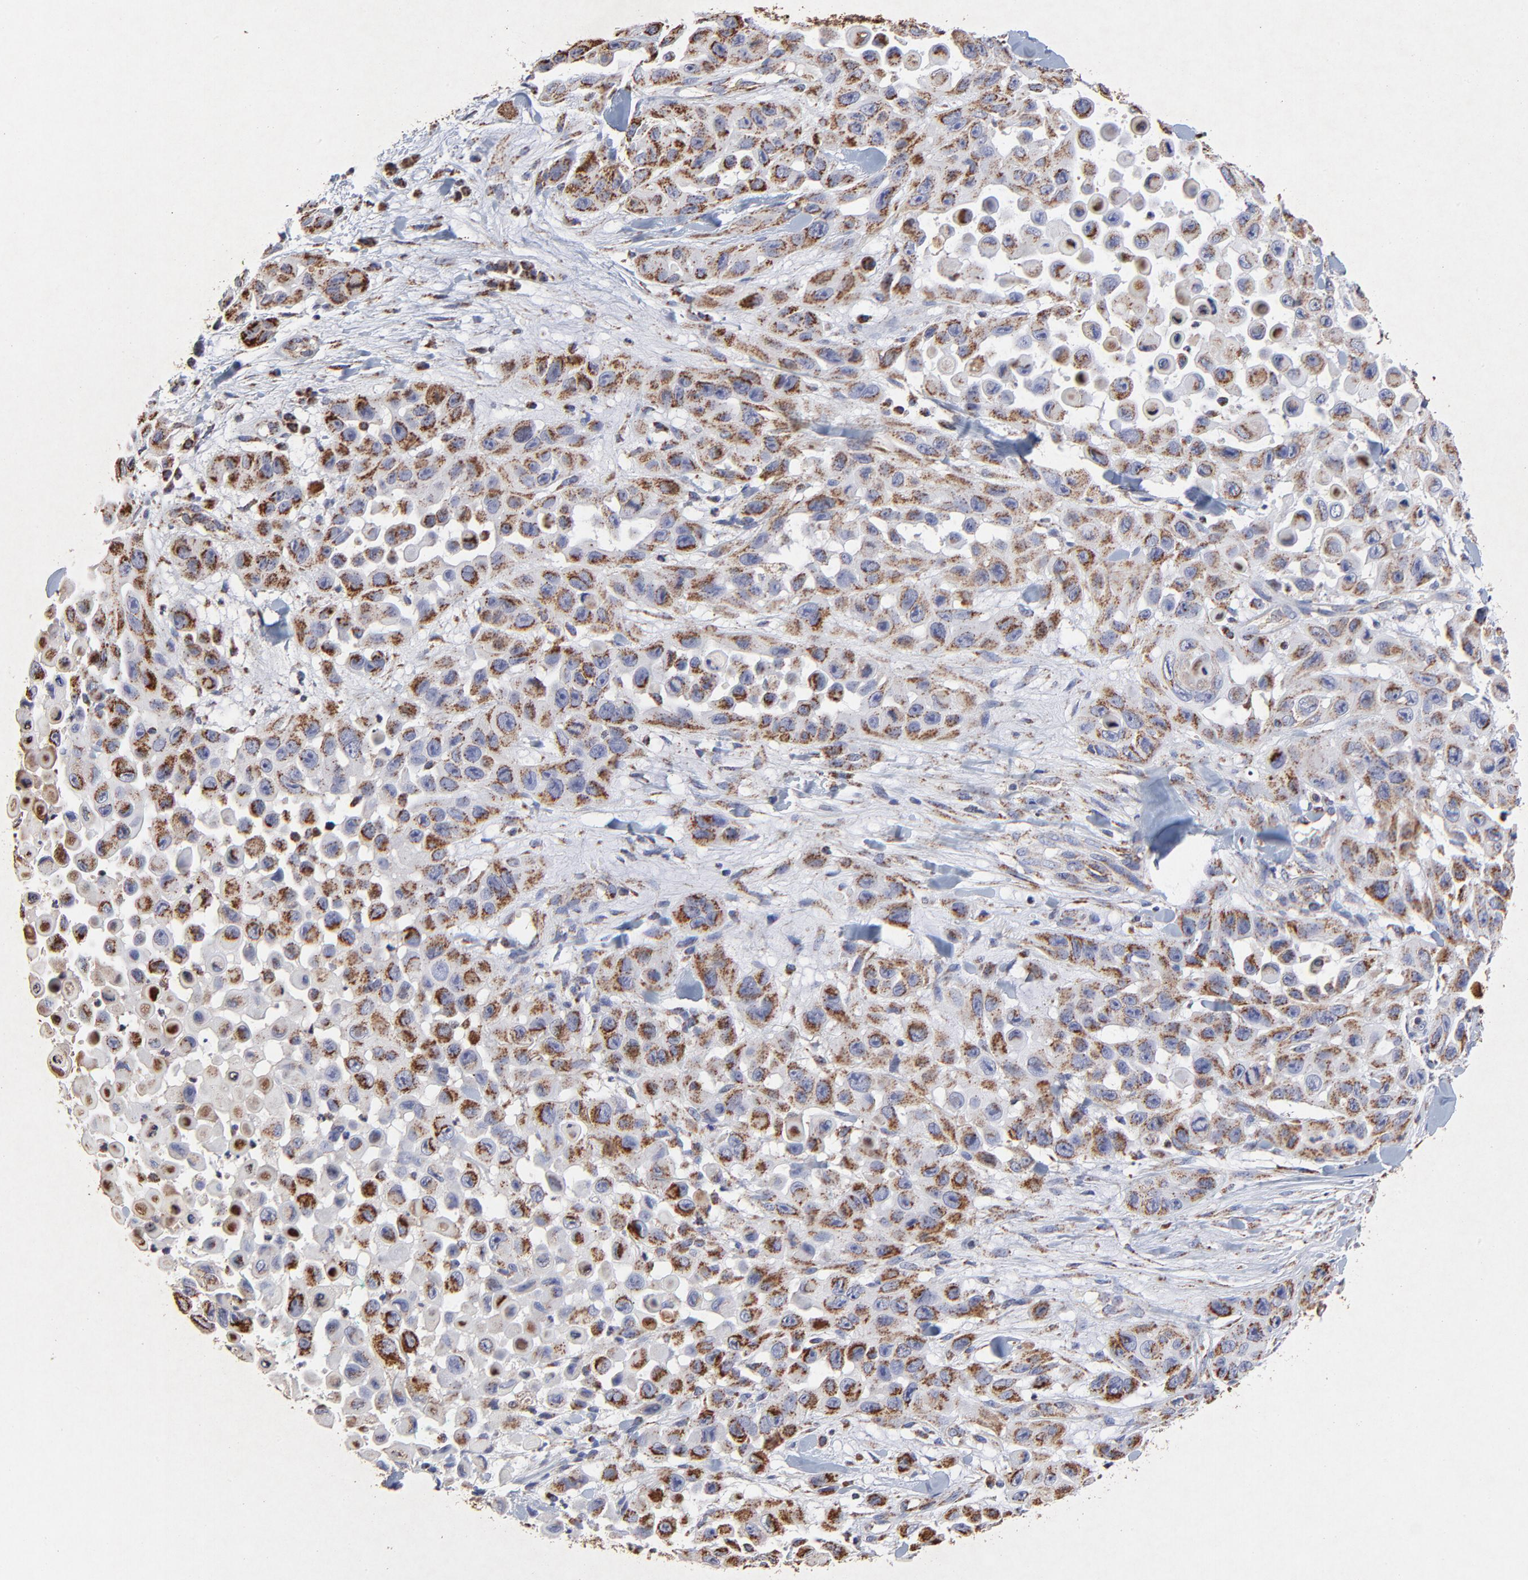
{"staining": {"intensity": "moderate", "quantity": ">75%", "location": "cytoplasmic/membranous"}, "tissue": "skin cancer", "cell_type": "Tumor cells", "image_type": "cancer", "snomed": [{"axis": "morphology", "description": "Squamous cell carcinoma, NOS"}, {"axis": "topography", "description": "Skin"}], "caption": "Protein expression by immunohistochemistry (IHC) demonstrates moderate cytoplasmic/membranous positivity in about >75% of tumor cells in skin squamous cell carcinoma.", "gene": "SSBP1", "patient": {"sex": "male", "age": 81}}